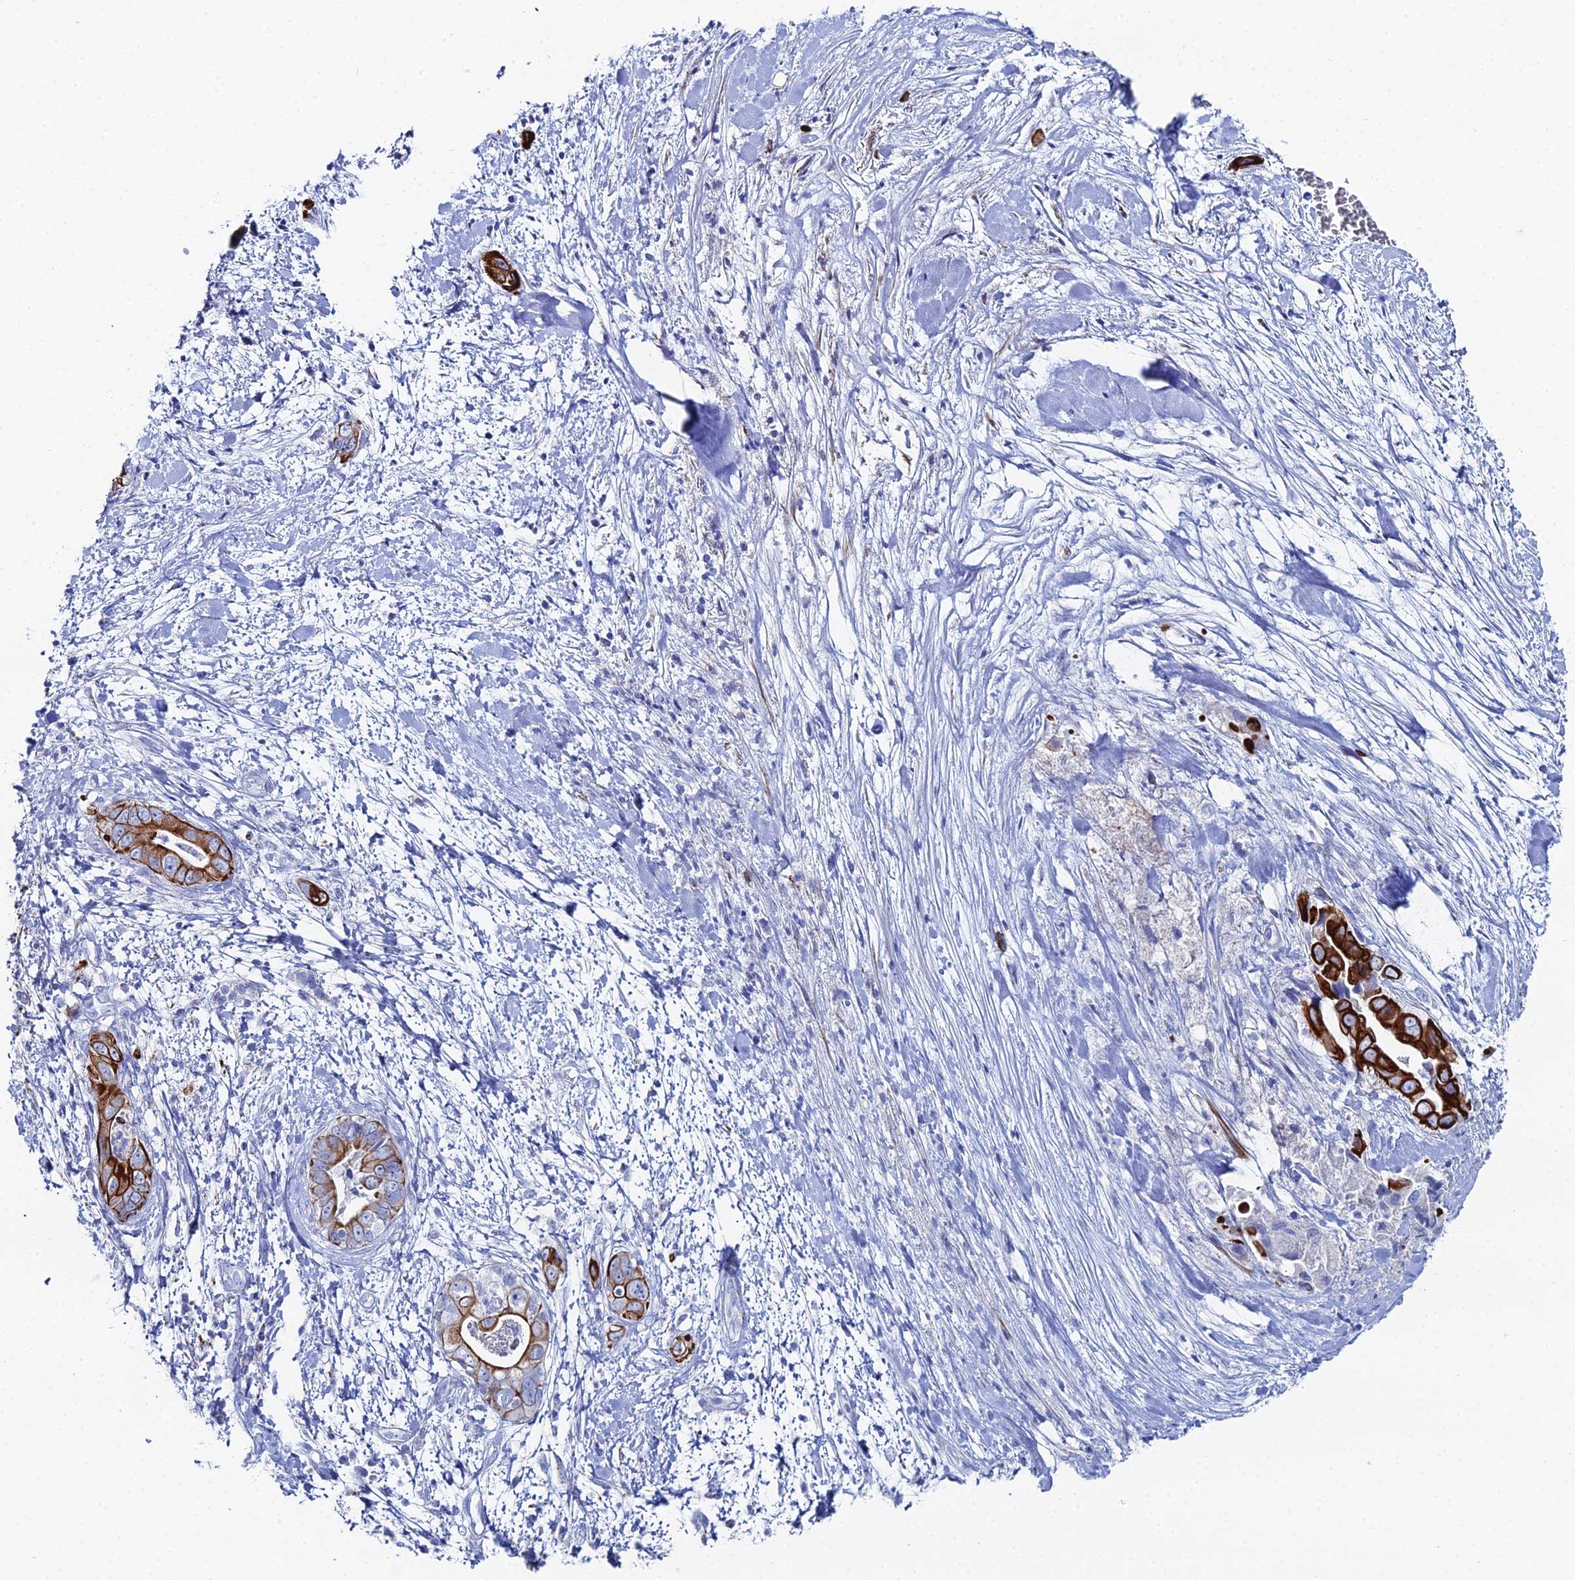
{"staining": {"intensity": "strong", "quantity": ">75%", "location": "cytoplasmic/membranous"}, "tissue": "pancreatic cancer", "cell_type": "Tumor cells", "image_type": "cancer", "snomed": [{"axis": "morphology", "description": "Adenocarcinoma, NOS"}, {"axis": "topography", "description": "Pancreas"}], "caption": "The micrograph exhibits a brown stain indicating the presence of a protein in the cytoplasmic/membranous of tumor cells in pancreatic cancer (adenocarcinoma).", "gene": "DHX34", "patient": {"sex": "female", "age": 78}}